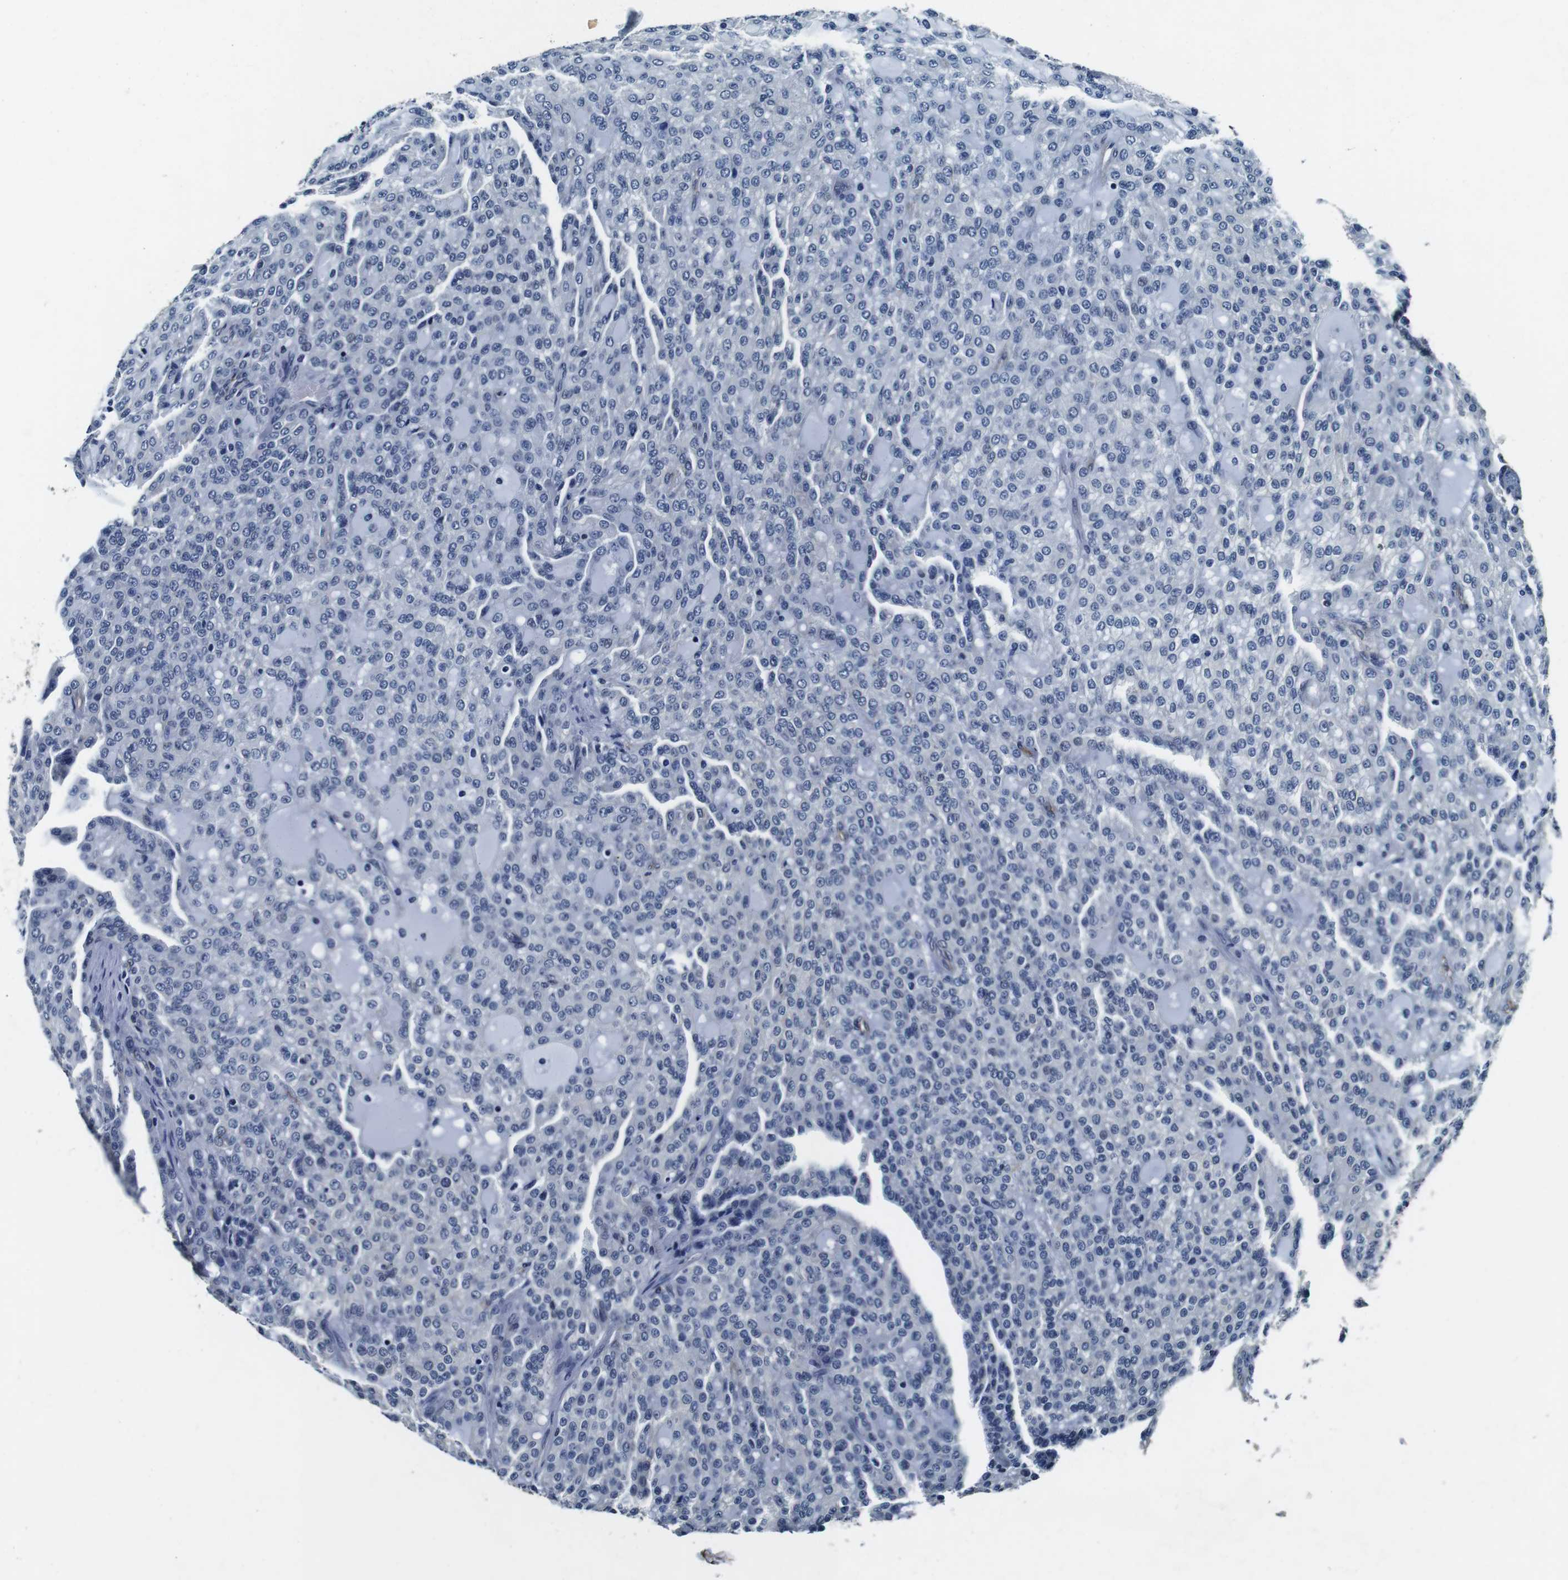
{"staining": {"intensity": "negative", "quantity": "none", "location": "none"}, "tissue": "renal cancer", "cell_type": "Tumor cells", "image_type": "cancer", "snomed": [{"axis": "morphology", "description": "Adenocarcinoma, NOS"}, {"axis": "topography", "description": "Kidney"}], "caption": "Immunohistochemical staining of renal adenocarcinoma displays no significant expression in tumor cells. (Immunohistochemistry, brightfield microscopy, high magnification).", "gene": "GJE1", "patient": {"sex": "male", "age": 63}}